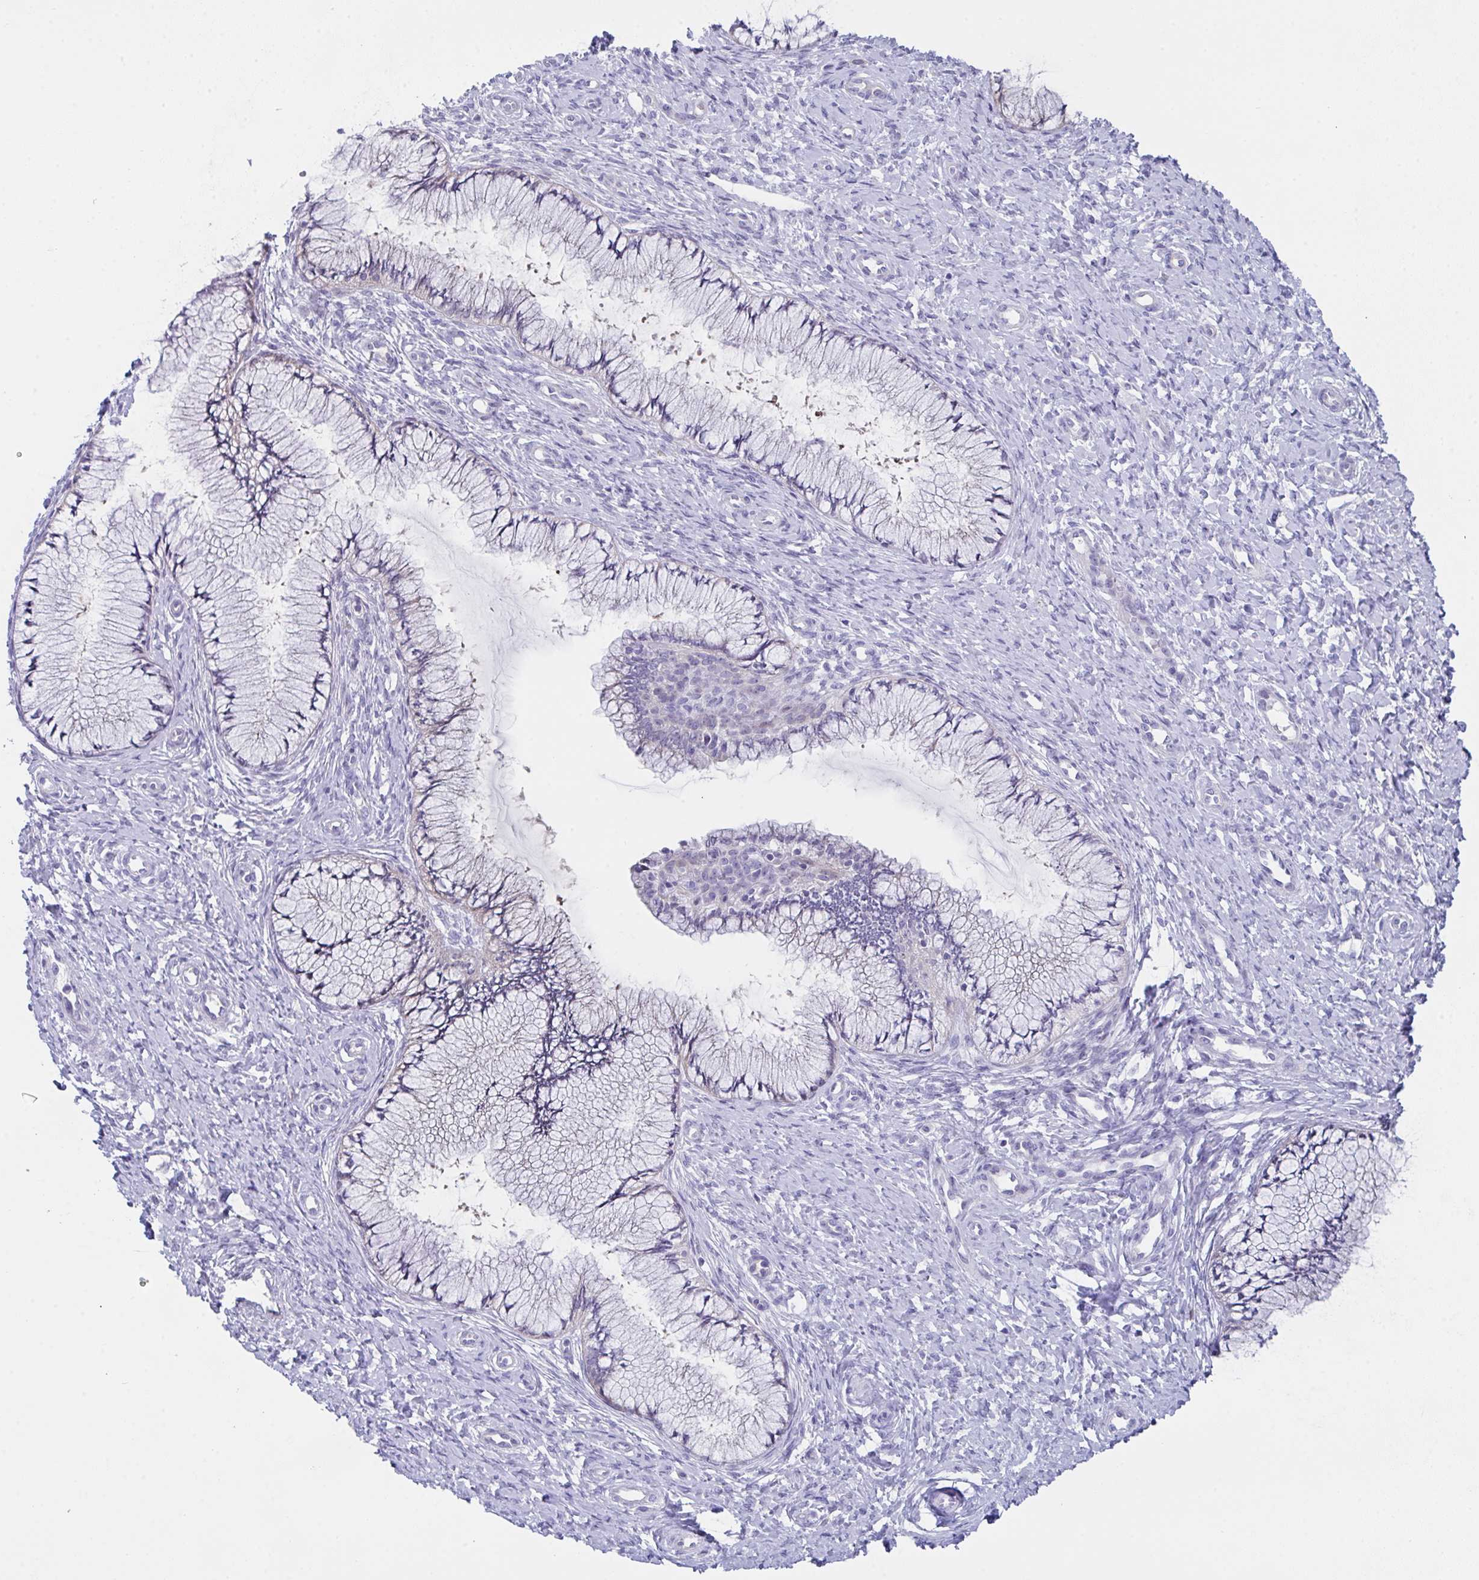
{"staining": {"intensity": "negative", "quantity": "none", "location": "none"}, "tissue": "cervix", "cell_type": "Glandular cells", "image_type": "normal", "snomed": [{"axis": "morphology", "description": "Normal tissue, NOS"}, {"axis": "topography", "description": "Cervix"}], "caption": "Image shows no significant protein expression in glandular cells of normal cervix. (DAB (3,3'-diaminobenzidine) immunohistochemistry (IHC) visualized using brightfield microscopy, high magnification).", "gene": "FBXO47", "patient": {"sex": "female", "age": 37}}